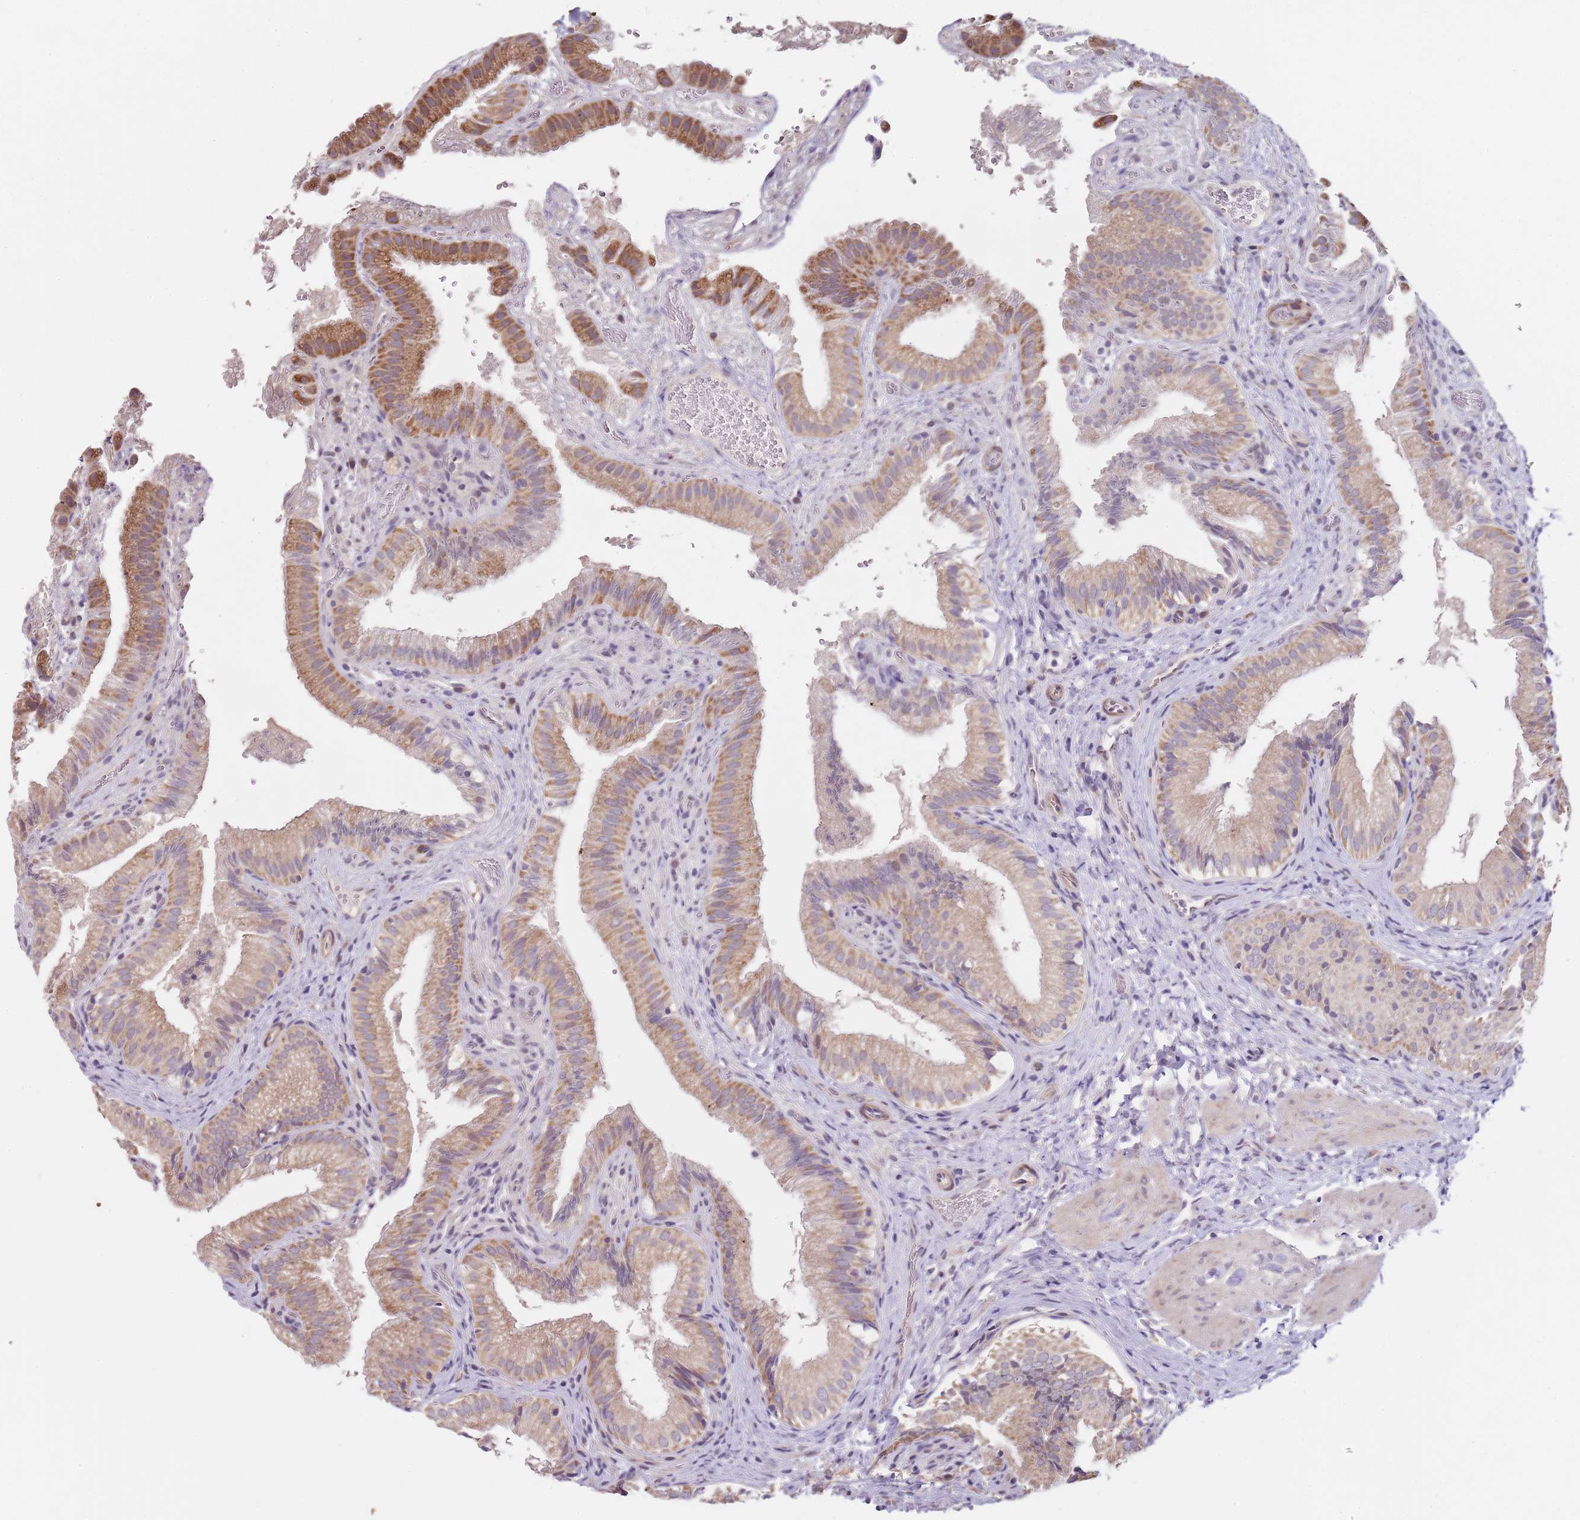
{"staining": {"intensity": "moderate", "quantity": "25%-75%", "location": "cytoplasmic/membranous"}, "tissue": "gallbladder", "cell_type": "Glandular cells", "image_type": "normal", "snomed": [{"axis": "morphology", "description": "Normal tissue, NOS"}, {"axis": "topography", "description": "Gallbladder"}], "caption": "Normal gallbladder displays moderate cytoplasmic/membranous staining in approximately 25%-75% of glandular cells.", "gene": "TBC1D9", "patient": {"sex": "female", "age": 30}}